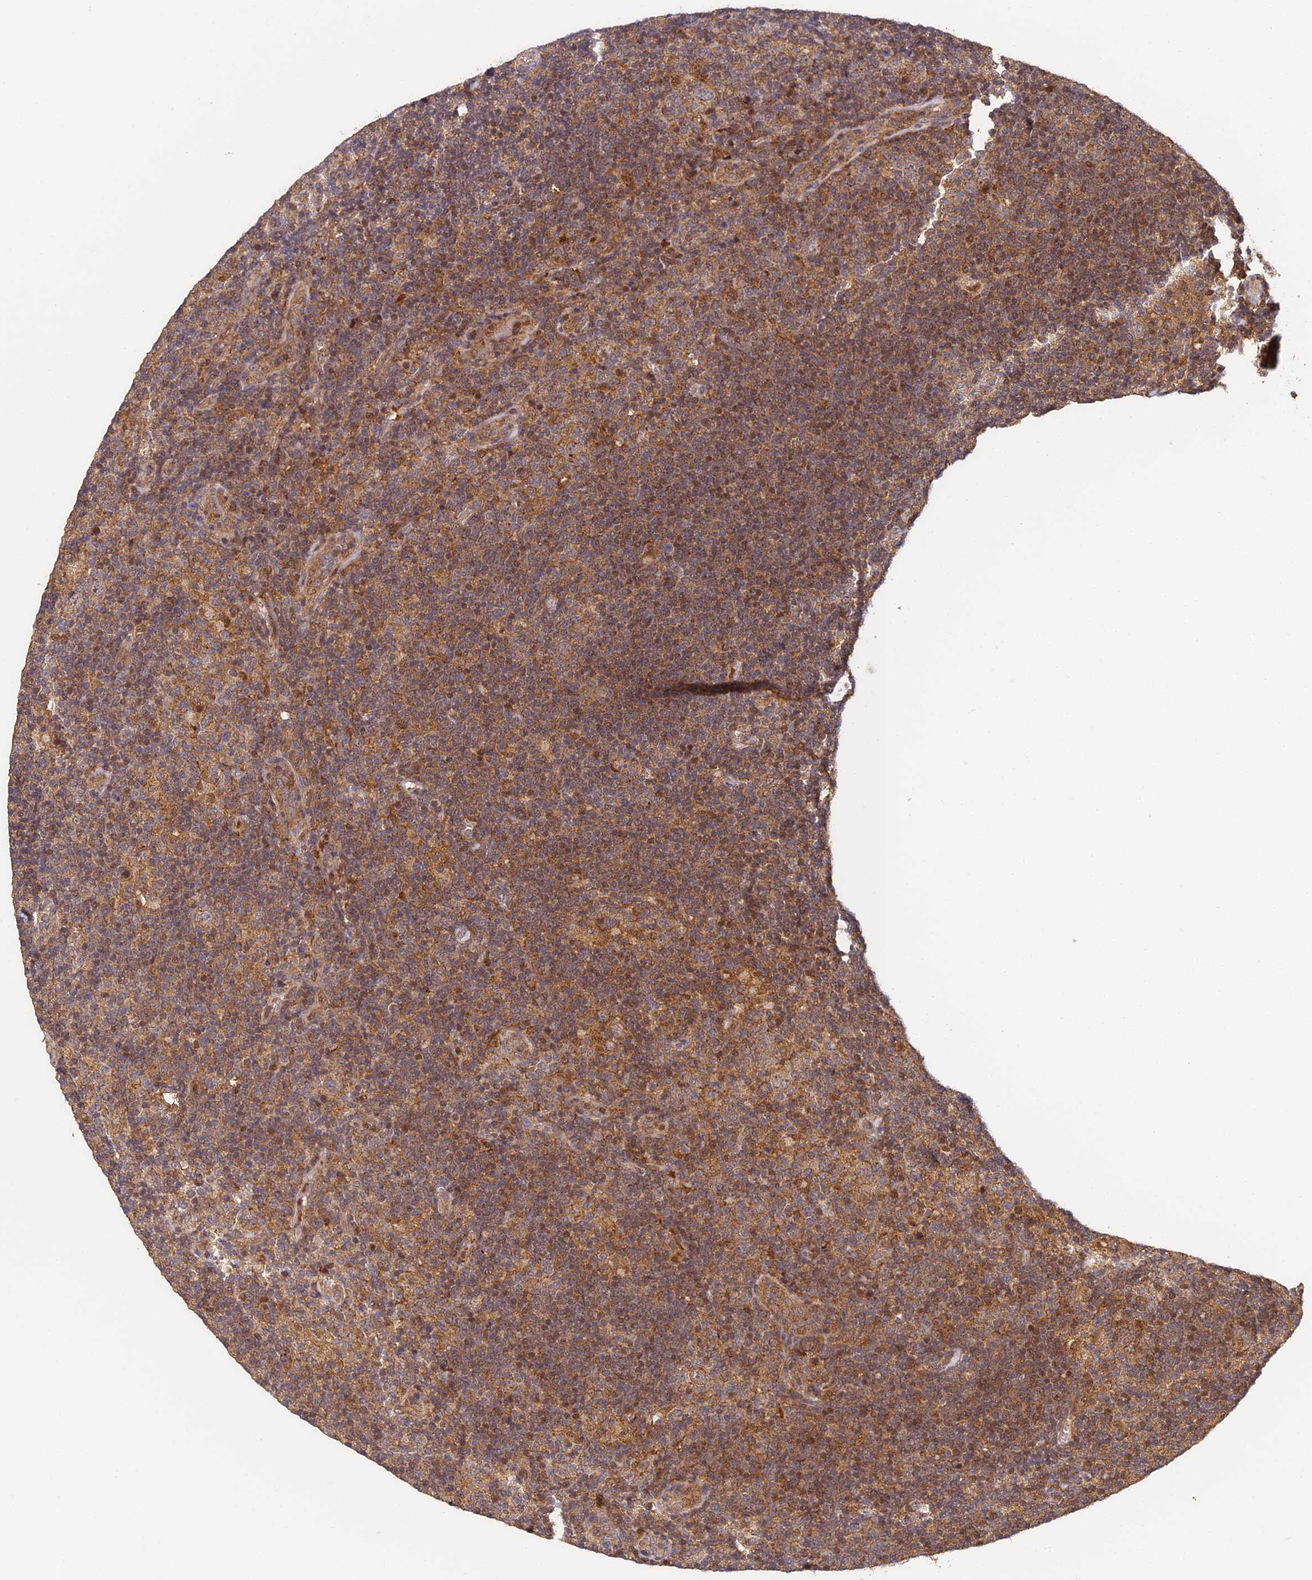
{"staining": {"intensity": "weak", "quantity": "<25%", "location": "cytoplasmic/membranous"}, "tissue": "lymphoma", "cell_type": "Tumor cells", "image_type": "cancer", "snomed": [{"axis": "morphology", "description": "Hodgkin's disease, NOS"}, {"axis": "topography", "description": "Lymph node"}], "caption": "The photomicrograph exhibits no significant expression in tumor cells of Hodgkin's disease.", "gene": "ZNF443", "patient": {"sex": "female", "age": 57}}